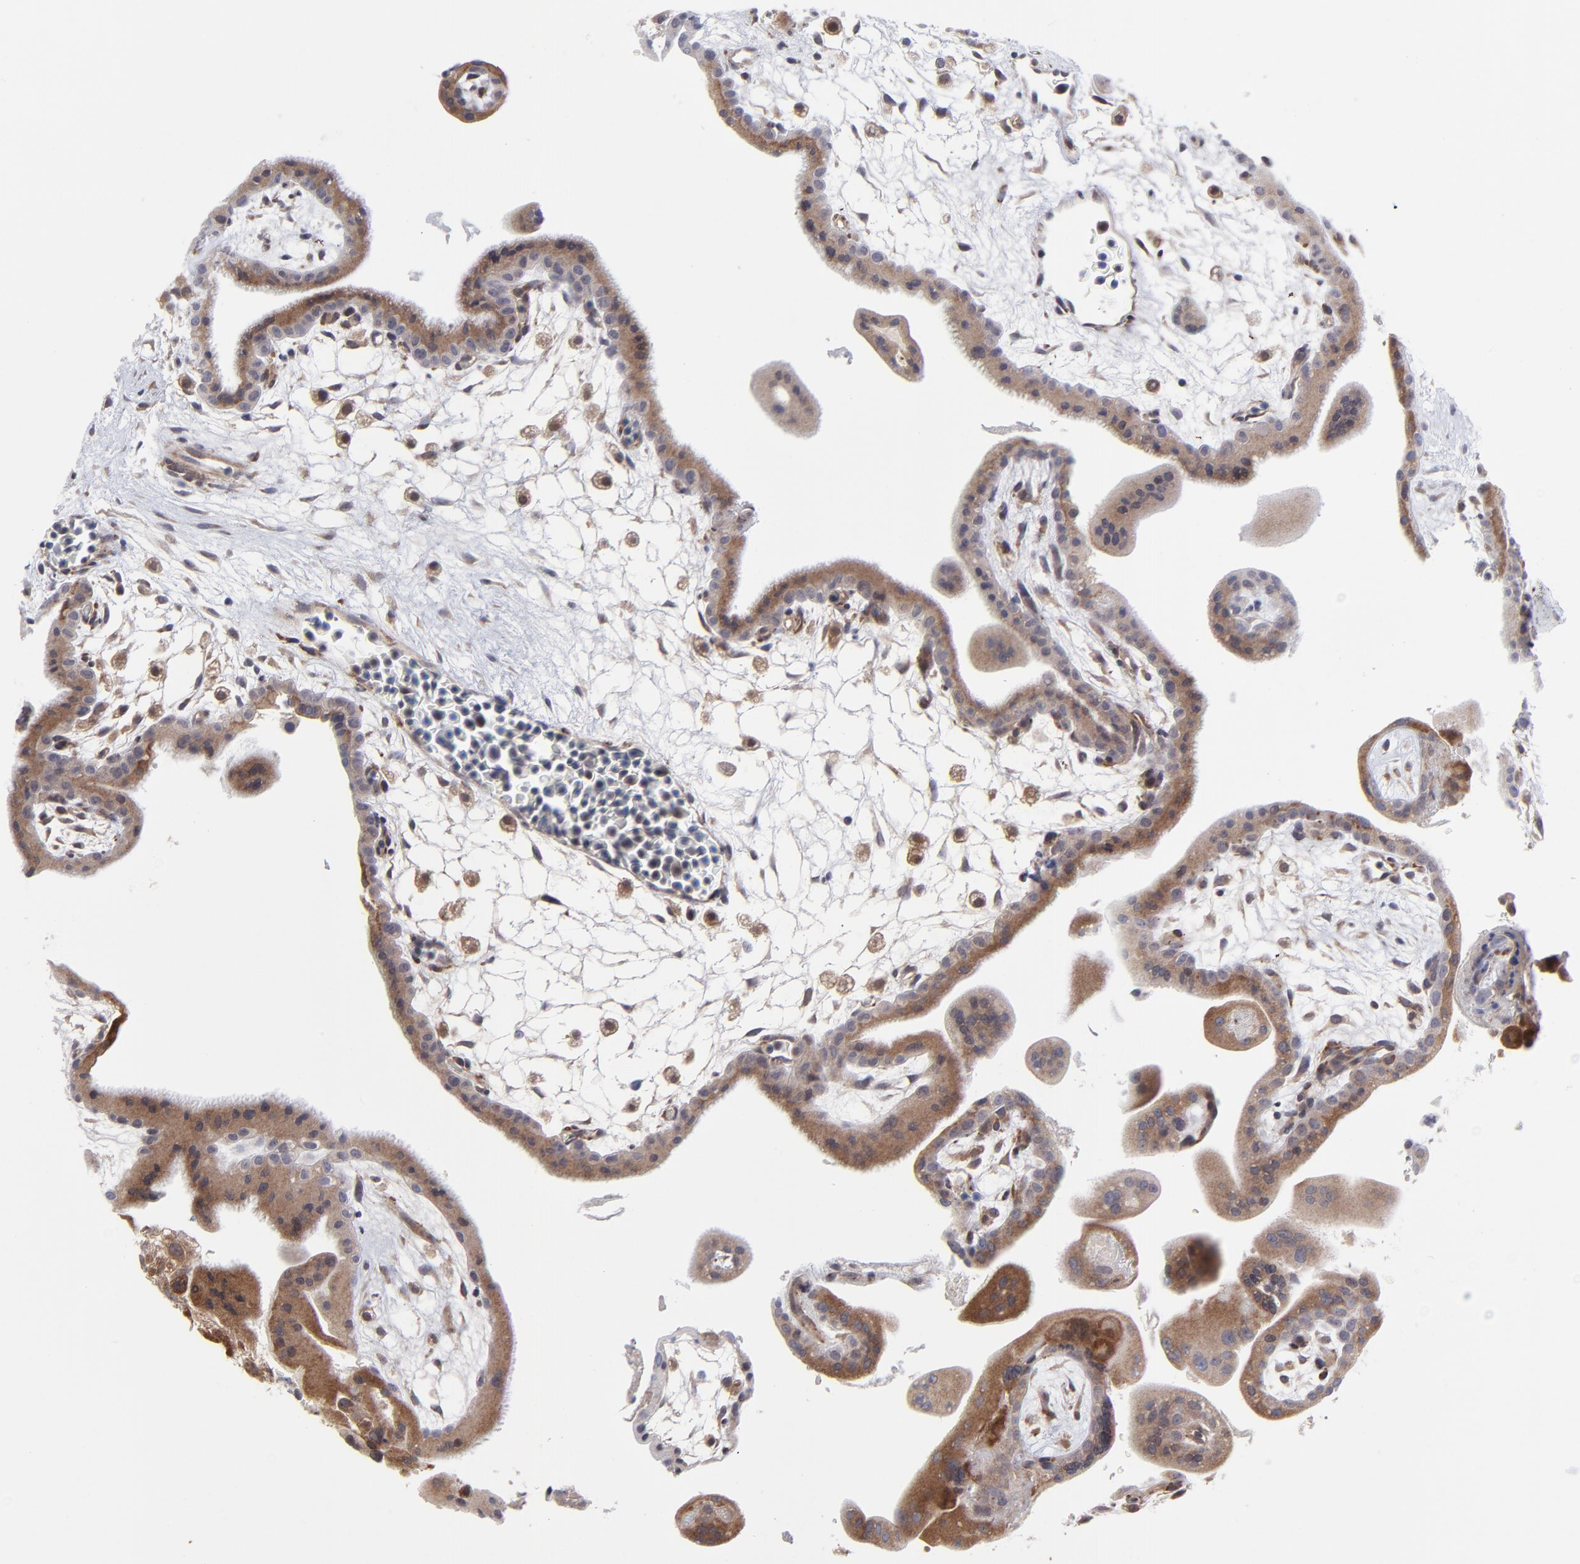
{"staining": {"intensity": "strong", "quantity": ">75%", "location": "cytoplasmic/membranous"}, "tissue": "placenta", "cell_type": "Decidual cells", "image_type": "normal", "snomed": [{"axis": "morphology", "description": "Normal tissue, NOS"}, {"axis": "topography", "description": "Placenta"}], "caption": "Human placenta stained for a protein (brown) demonstrates strong cytoplasmic/membranous positive staining in about >75% of decidual cells.", "gene": "UBE2L6", "patient": {"sex": "female", "age": 35}}